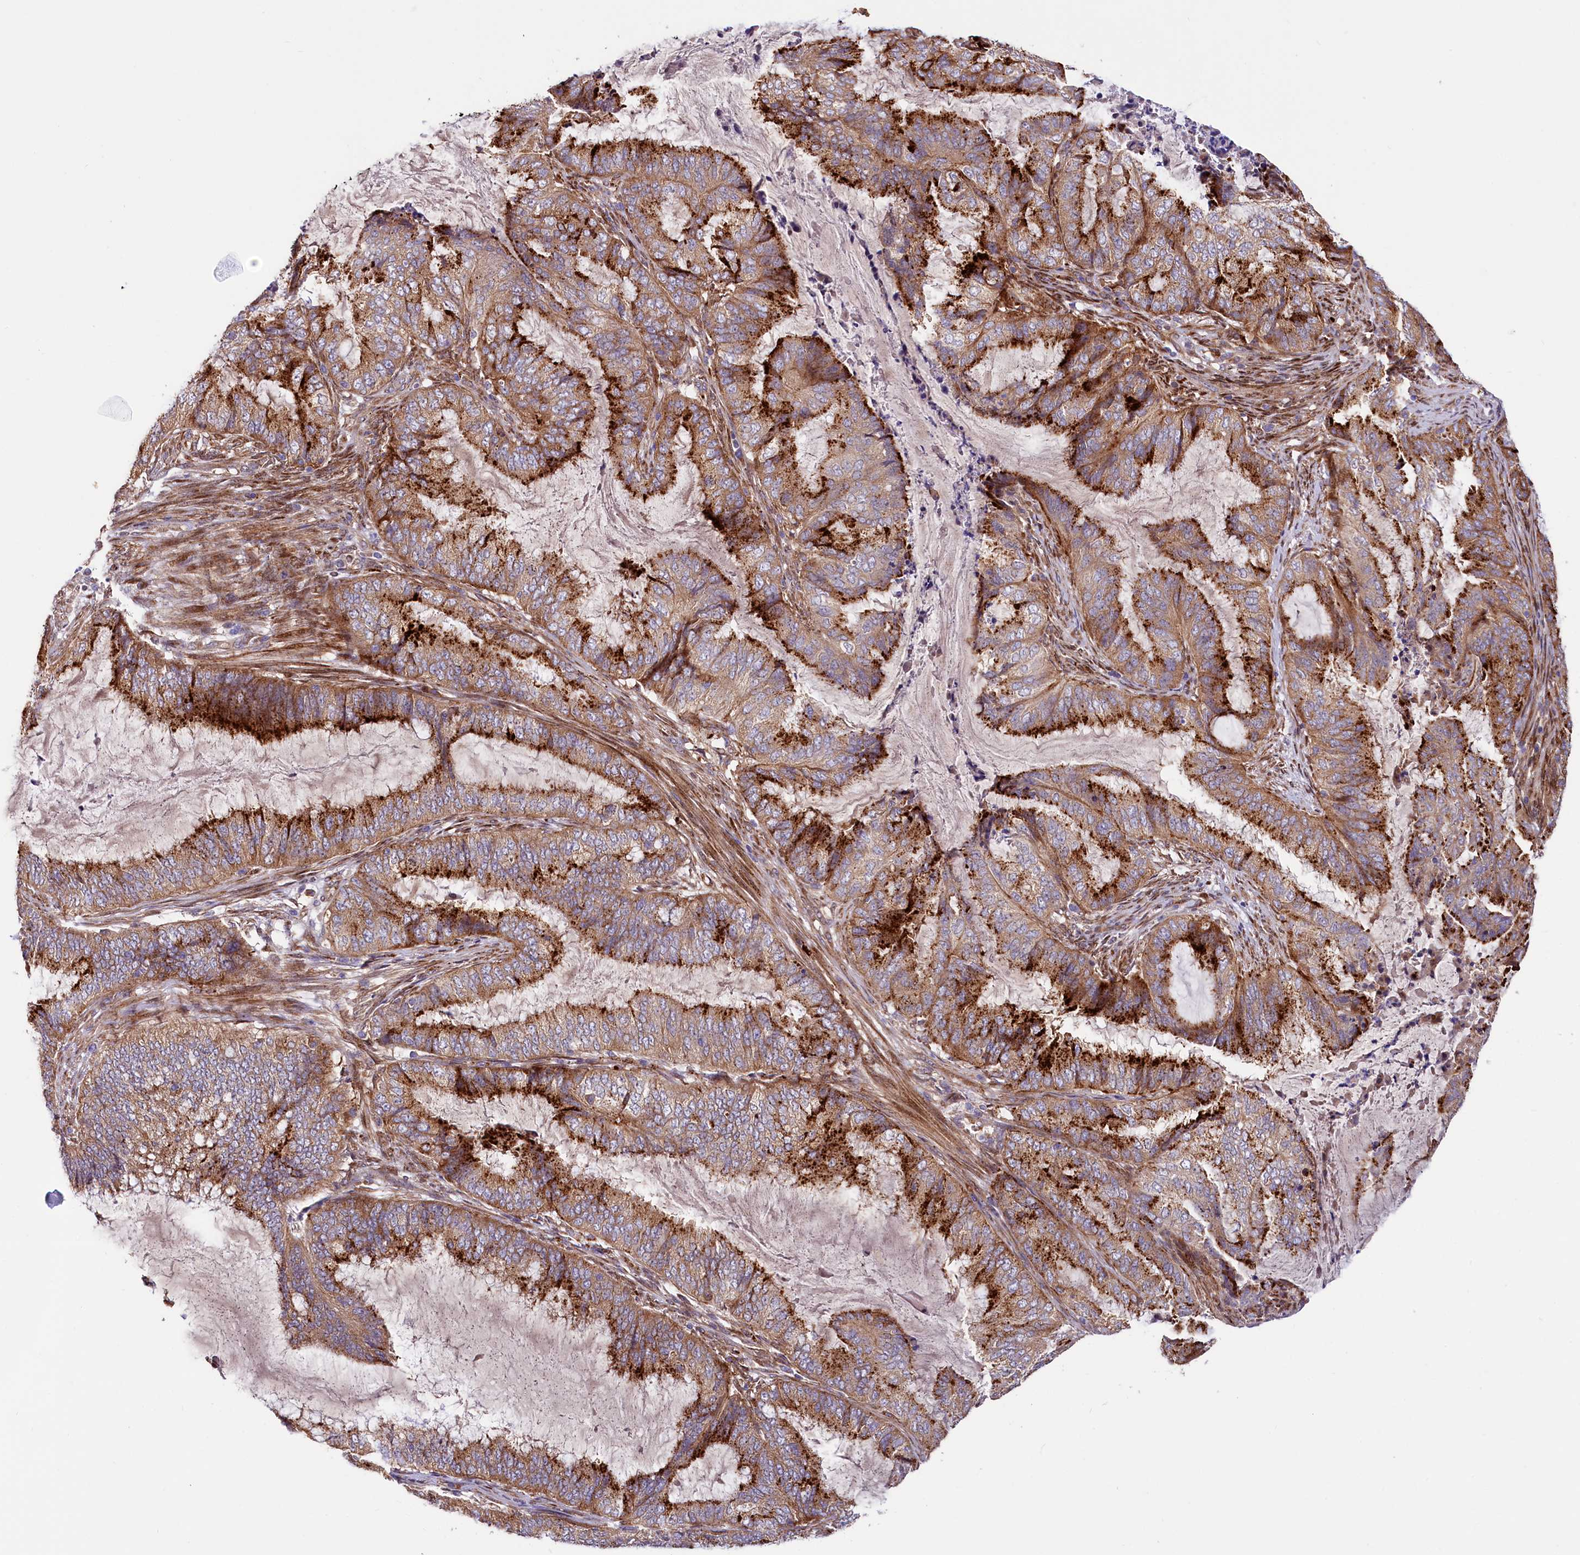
{"staining": {"intensity": "strong", "quantity": ">75%", "location": "cytoplasmic/membranous"}, "tissue": "endometrial cancer", "cell_type": "Tumor cells", "image_type": "cancer", "snomed": [{"axis": "morphology", "description": "Adenocarcinoma, NOS"}, {"axis": "topography", "description": "Endometrium"}], "caption": "Immunohistochemical staining of endometrial adenocarcinoma displays high levels of strong cytoplasmic/membranous protein positivity in about >75% of tumor cells.", "gene": "PDZRN3", "patient": {"sex": "female", "age": 51}}